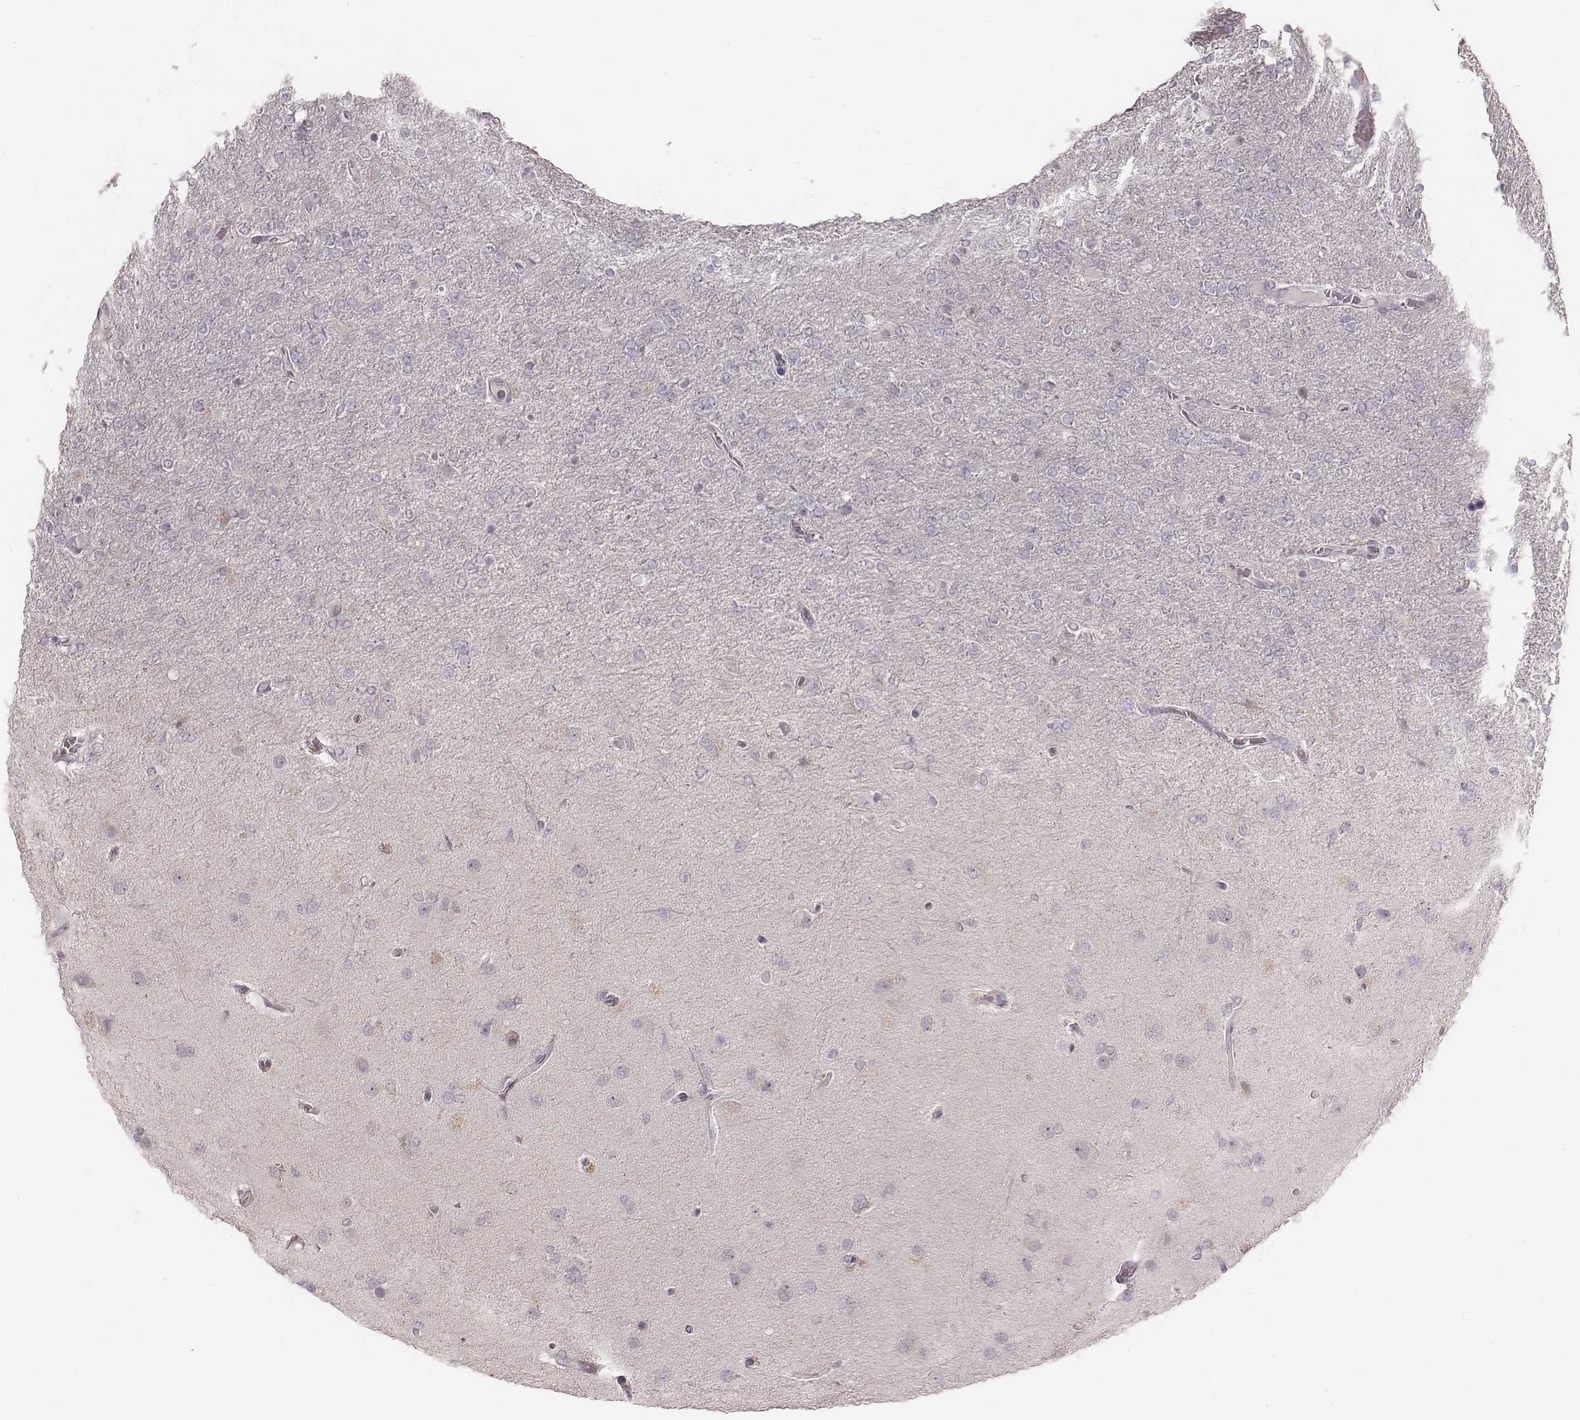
{"staining": {"intensity": "negative", "quantity": "none", "location": "none"}, "tissue": "glioma", "cell_type": "Tumor cells", "image_type": "cancer", "snomed": [{"axis": "morphology", "description": "Glioma, malignant, High grade"}, {"axis": "topography", "description": "Cerebral cortex"}], "caption": "Malignant glioma (high-grade) was stained to show a protein in brown. There is no significant expression in tumor cells.", "gene": "IQCG", "patient": {"sex": "male", "age": 70}}